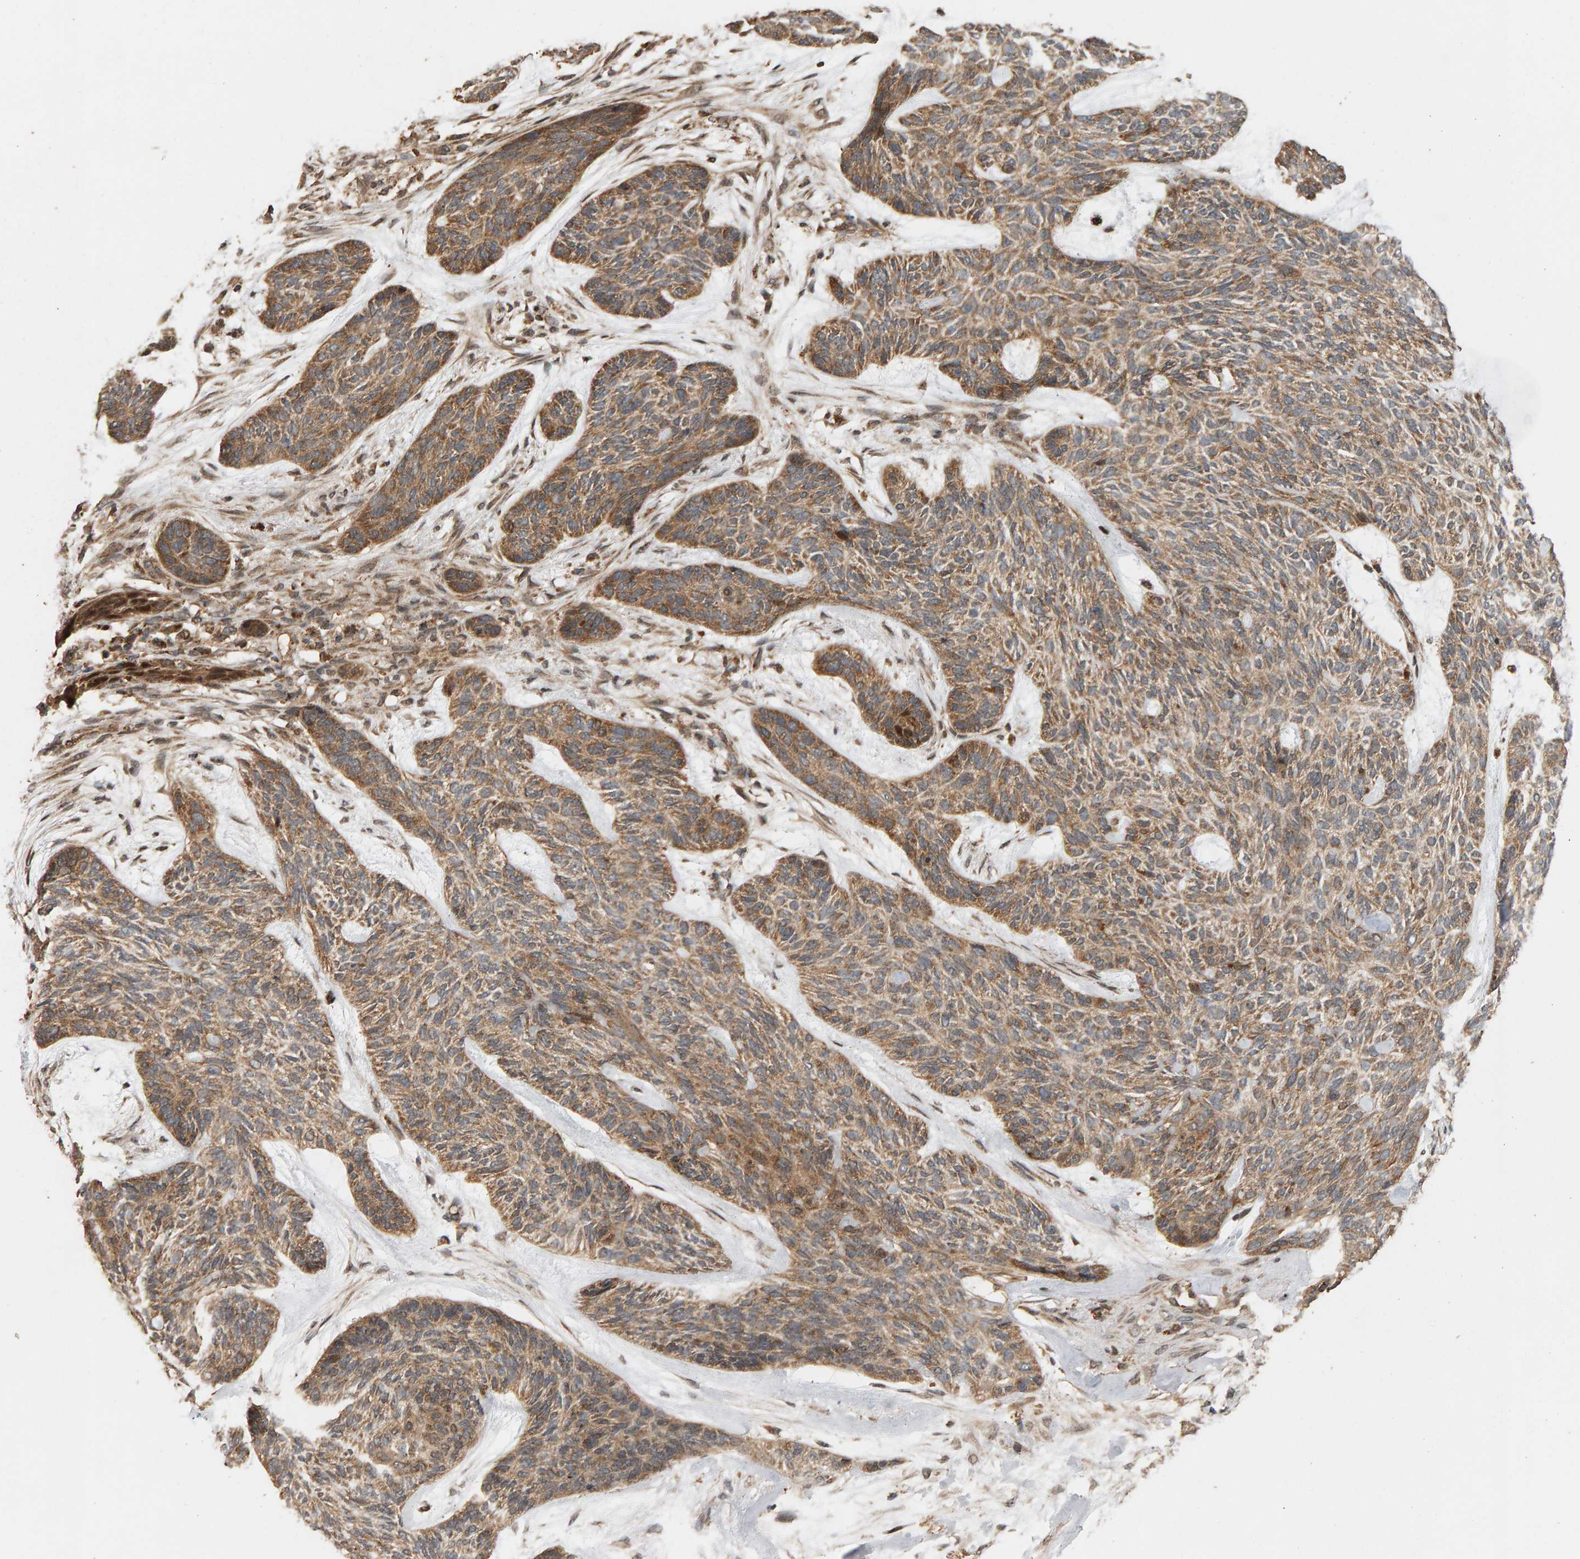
{"staining": {"intensity": "moderate", "quantity": ">75%", "location": "cytoplasmic/membranous"}, "tissue": "skin cancer", "cell_type": "Tumor cells", "image_type": "cancer", "snomed": [{"axis": "morphology", "description": "Basal cell carcinoma"}, {"axis": "topography", "description": "Skin"}], "caption": "Immunohistochemical staining of human basal cell carcinoma (skin) shows moderate cytoplasmic/membranous protein positivity in approximately >75% of tumor cells. Using DAB (brown) and hematoxylin (blue) stains, captured at high magnification using brightfield microscopy.", "gene": "GSTK1", "patient": {"sex": "male", "age": 55}}